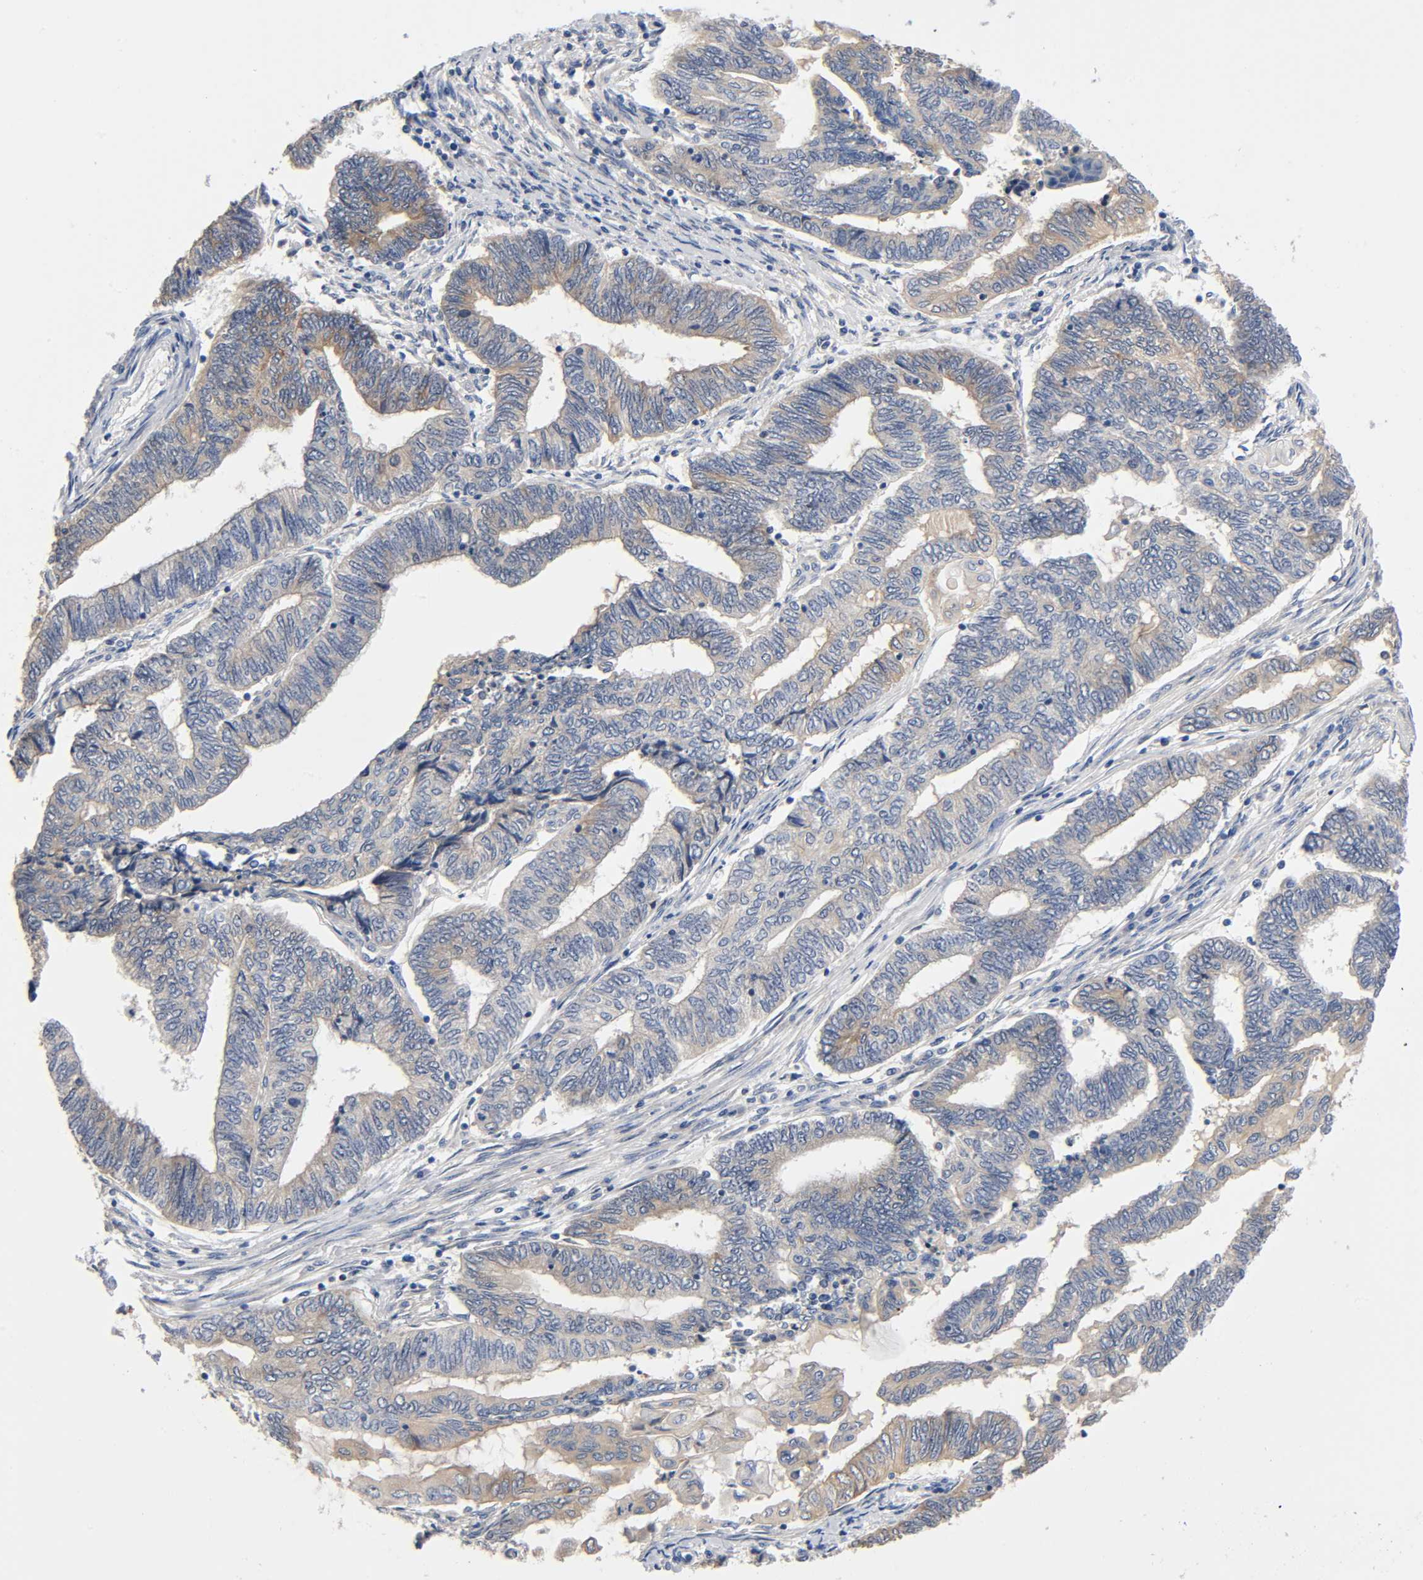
{"staining": {"intensity": "weak", "quantity": ">75%", "location": "cytoplasmic/membranous"}, "tissue": "endometrial cancer", "cell_type": "Tumor cells", "image_type": "cancer", "snomed": [{"axis": "morphology", "description": "Adenocarcinoma, NOS"}, {"axis": "topography", "description": "Uterus"}, {"axis": "topography", "description": "Endometrium"}], "caption": "Tumor cells show weak cytoplasmic/membranous staining in approximately >75% of cells in endometrial cancer (adenocarcinoma). (DAB (3,3'-diaminobenzidine) = brown stain, brightfield microscopy at high magnification).", "gene": "PRKAB1", "patient": {"sex": "female", "age": 70}}